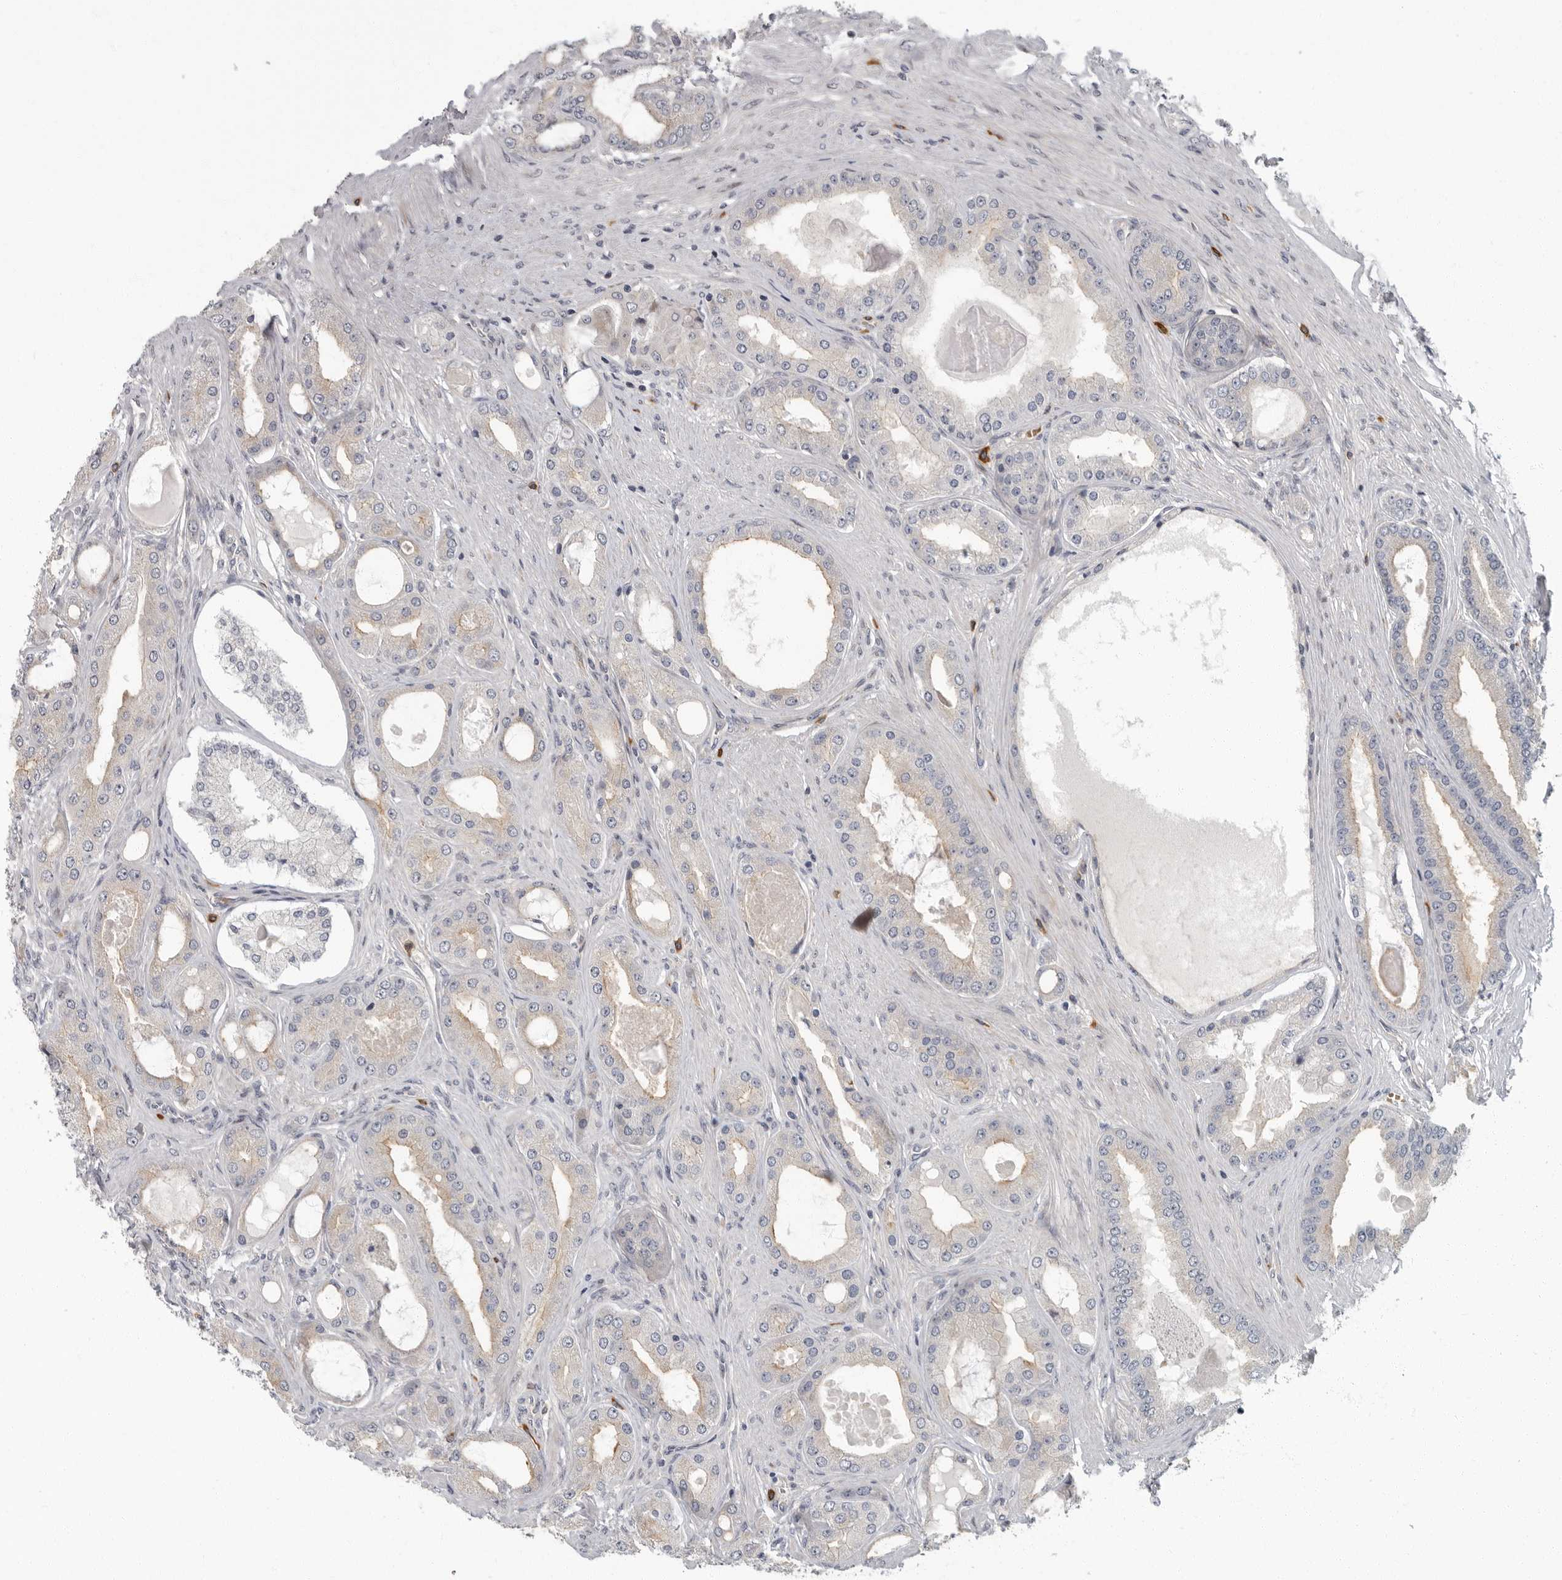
{"staining": {"intensity": "weak", "quantity": "25%-75%", "location": "cytoplasmic/membranous"}, "tissue": "prostate cancer", "cell_type": "Tumor cells", "image_type": "cancer", "snomed": [{"axis": "morphology", "description": "Adenocarcinoma, High grade"}, {"axis": "topography", "description": "Prostate"}], "caption": "Prostate cancer (adenocarcinoma (high-grade)) stained for a protein shows weak cytoplasmic/membranous positivity in tumor cells. The protein of interest is stained brown, and the nuclei are stained in blue (DAB (3,3'-diaminobenzidine) IHC with brightfield microscopy, high magnification).", "gene": "PDCD11", "patient": {"sex": "male", "age": 60}}